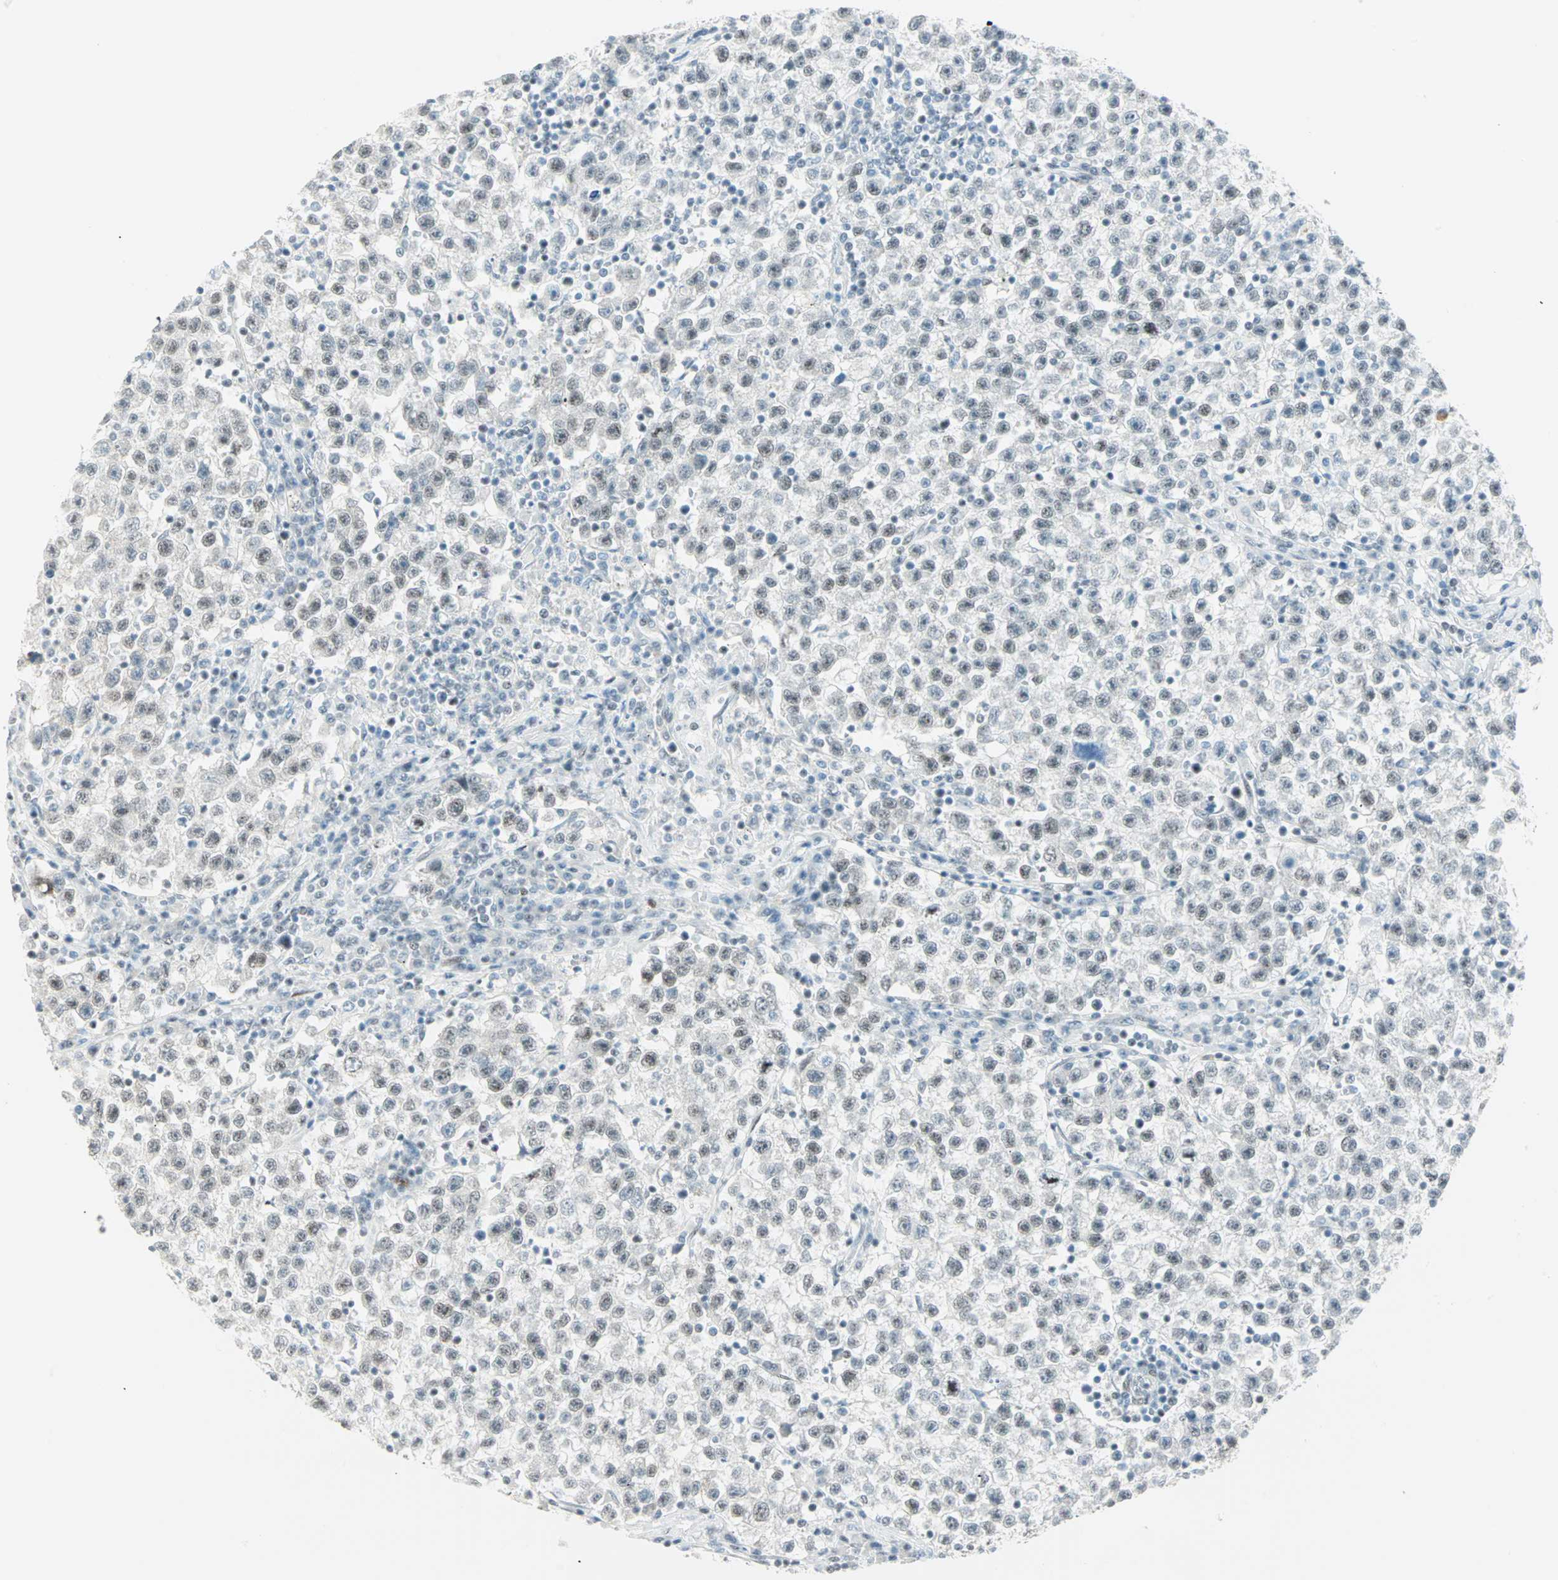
{"staining": {"intensity": "negative", "quantity": "none", "location": "none"}, "tissue": "testis cancer", "cell_type": "Tumor cells", "image_type": "cancer", "snomed": [{"axis": "morphology", "description": "Seminoma, NOS"}, {"axis": "topography", "description": "Testis"}], "caption": "Tumor cells show no significant expression in testis seminoma.", "gene": "PKNOX1", "patient": {"sex": "male", "age": 22}}